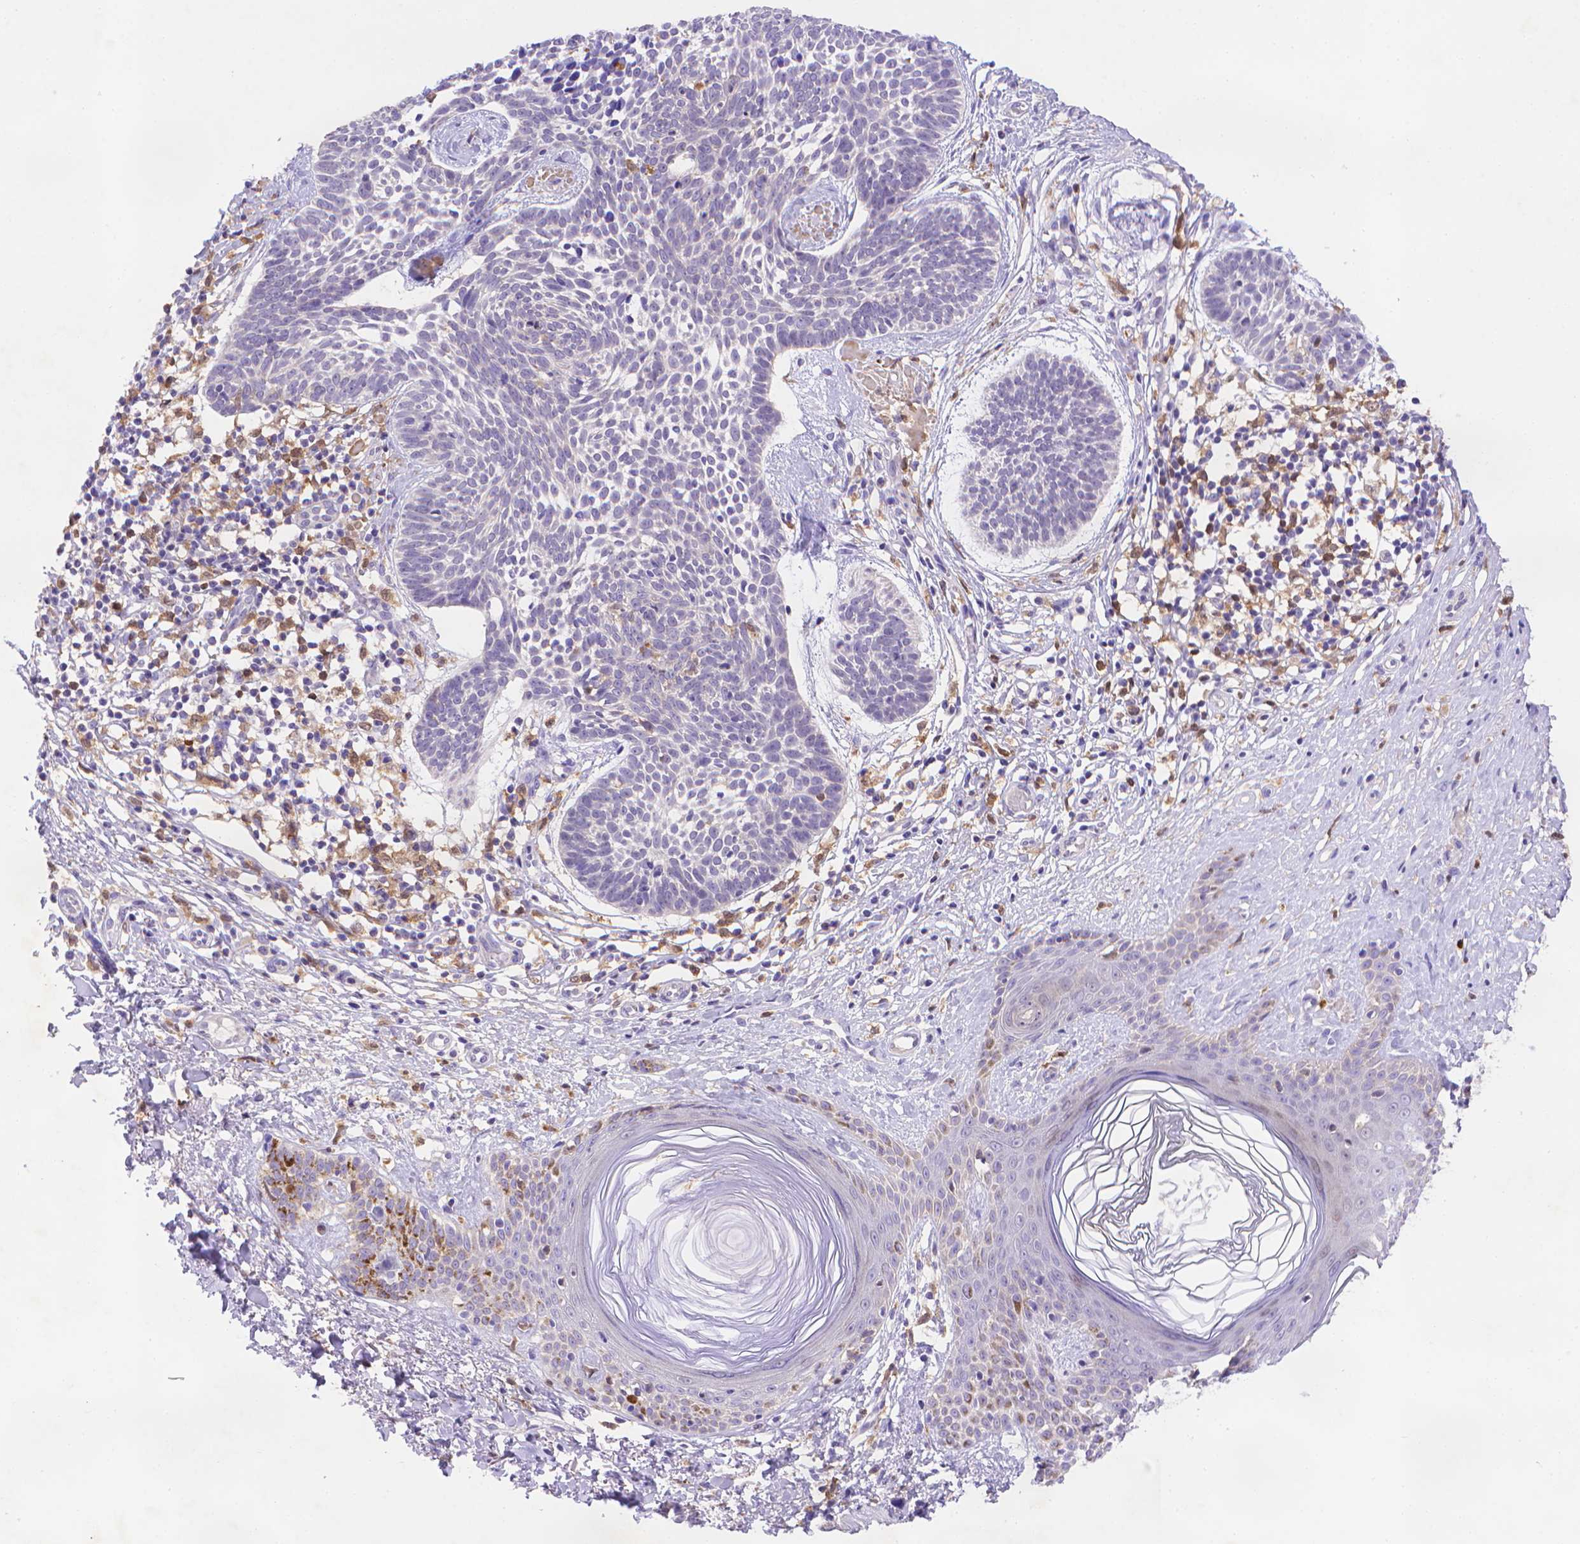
{"staining": {"intensity": "negative", "quantity": "none", "location": "none"}, "tissue": "skin cancer", "cell_type": "Tumor cells", "image_type": "cancer", "snomed": [{"axis": "morphology", "description": "Basal cell carcinoma"}, {"axis": "topography", "description": "Skin"}], "caption": "IHC histopathology image of neoplastic tissue: human skin cancer stained with DAB (3,3'-diaminobenzidine) reveals no significant protein expression in tumor cells. (DAB IHC visualized using brightfield microscopy, high magnification).", "gene": "FGD2", "patient": {"sex": "male", "age": 85}}